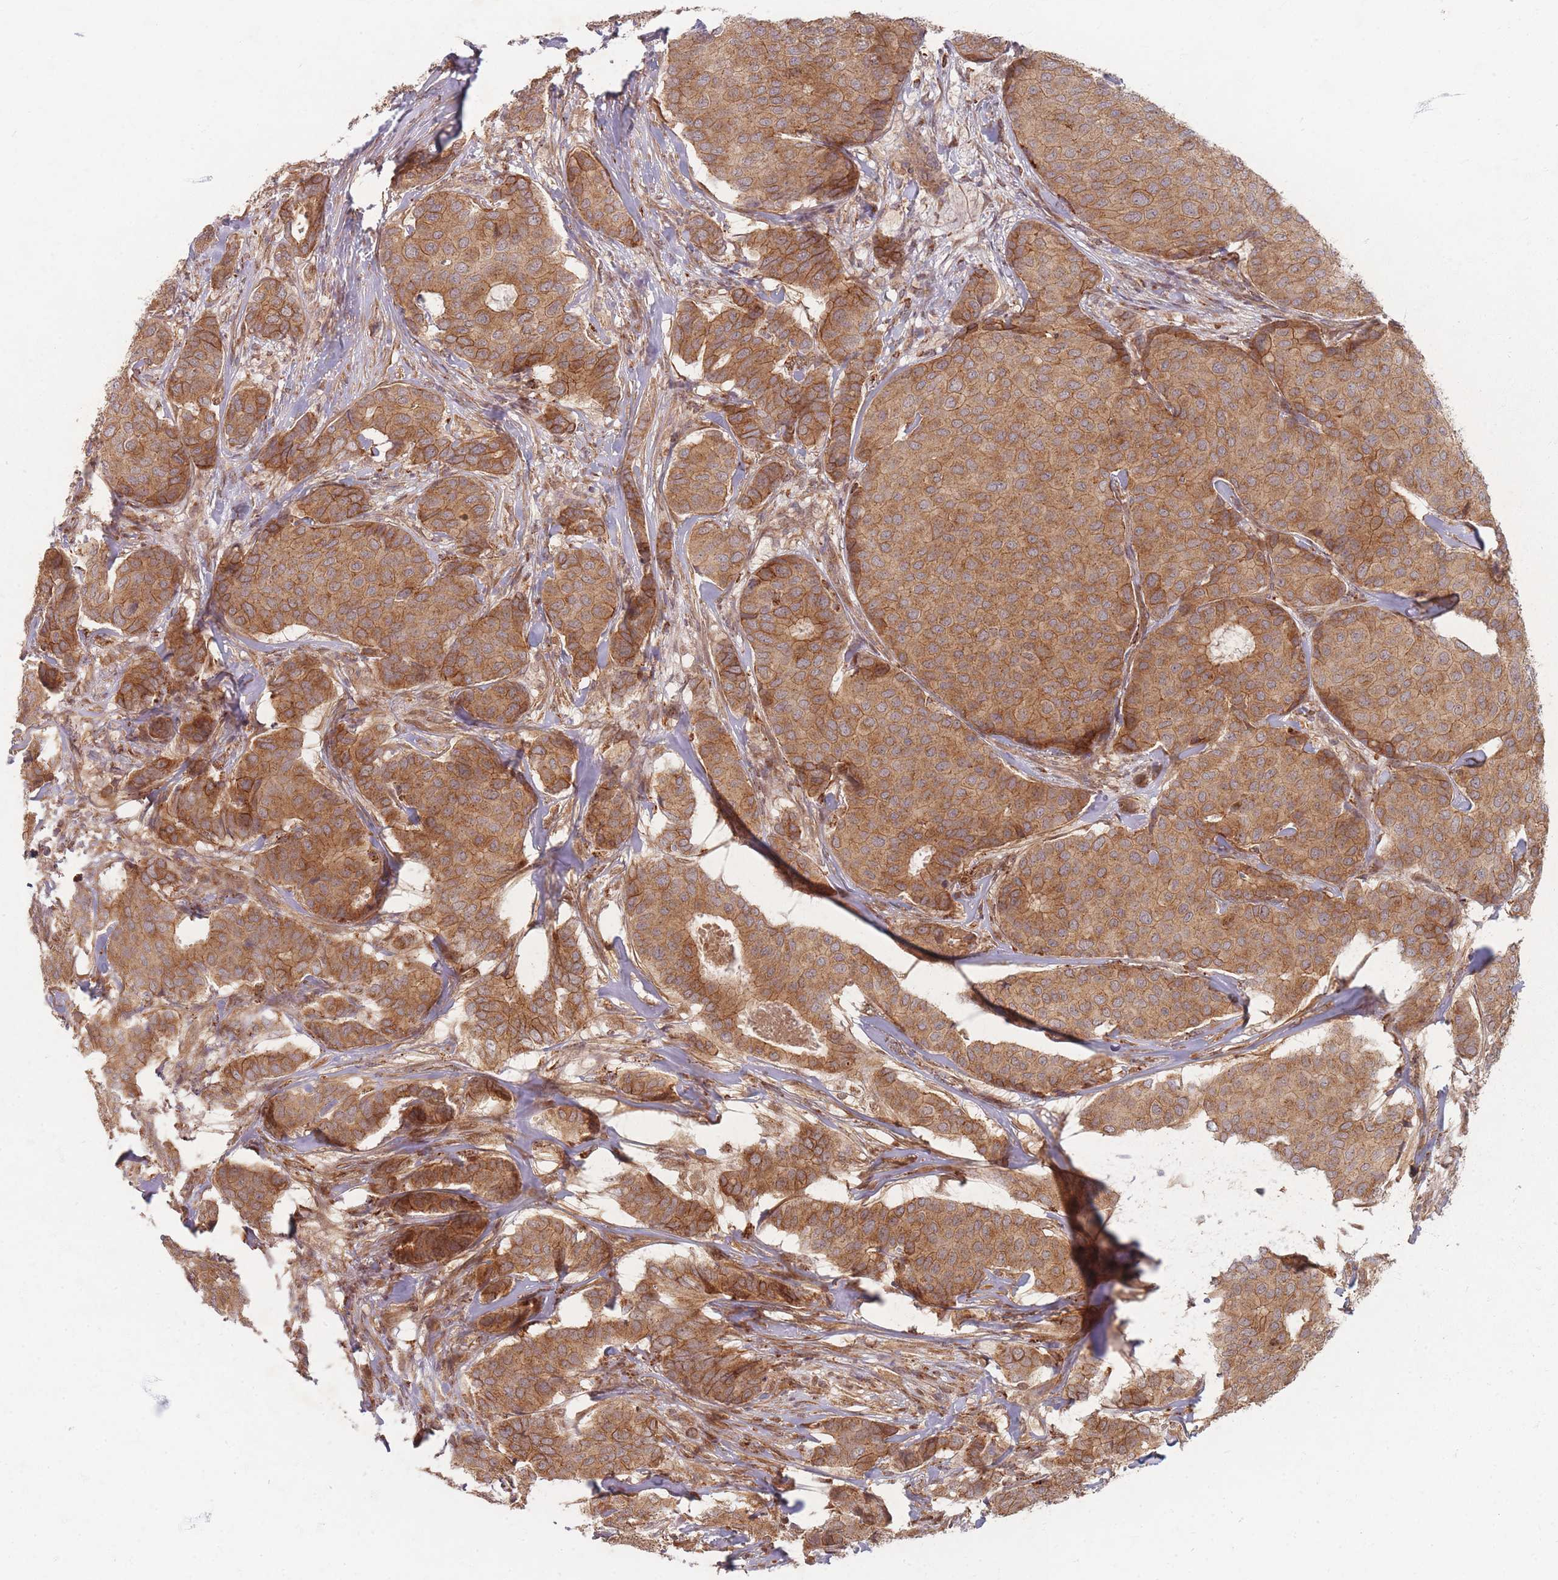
{"staining": {"intensity": "moderate", "quantity": ">75%", "location": "cytoplasmic/membranous"}, "tissue": "breast cancer", "cell_type": "Tumor cells", "image_type": "cancer", "snomed": [{"axis": "morphology", "description": "Duct carcinoma"}, {"axis": "topography", "description": "Breast"}], "caption": "Immunohistochemical staining of human invasive ductal carcinoma (breast) reveals medium levels of moderate cytoplasmic/membranous protein positivity in approximately >75% of tumor cells. (brown staining indicates protein expression, while blue staining denotes nuclei).", "gene": "RADX", "patient": {"sex": "female", "age": 75}}